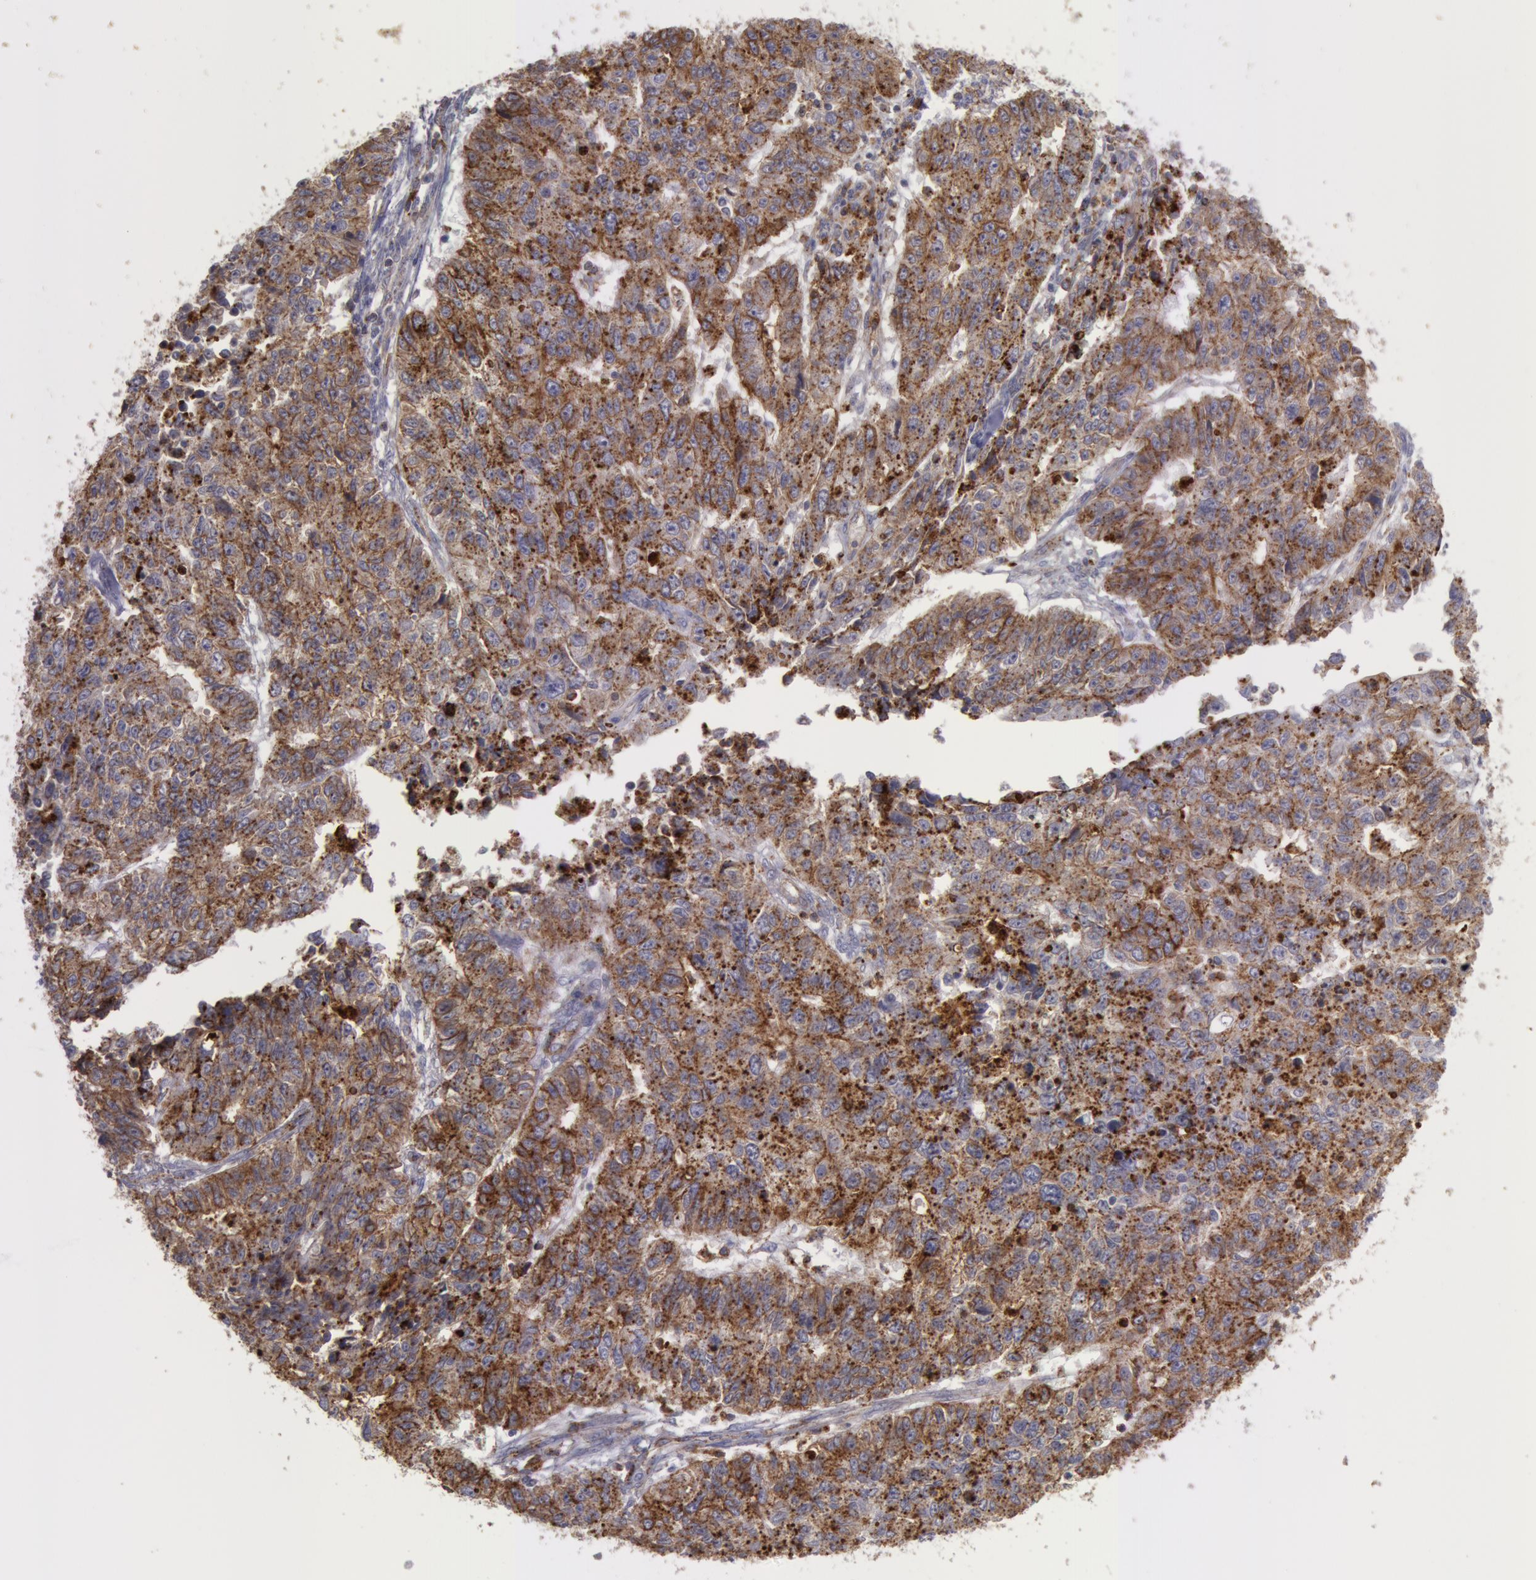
{"staining": {"intensity": "moderate", "quantity": ">75%", "location": "cytoplasmic/membranous"}, "tissue": "endometrial cancer", "cell_type": "Tumor cells", "image_type": "cancer", "snomed": [{"axis": "morphology", "description": "Adenocarcinoma, NOS"}, {"axis": "topography", "description": "Endometrium"}], "caption": "Human adenocarcinoma (endometrial) stained with a protein marker demonstrates moderate staining in tumor cells.", "gene": "FLOT2", "patient": {"sex": "female", "age": 42}}